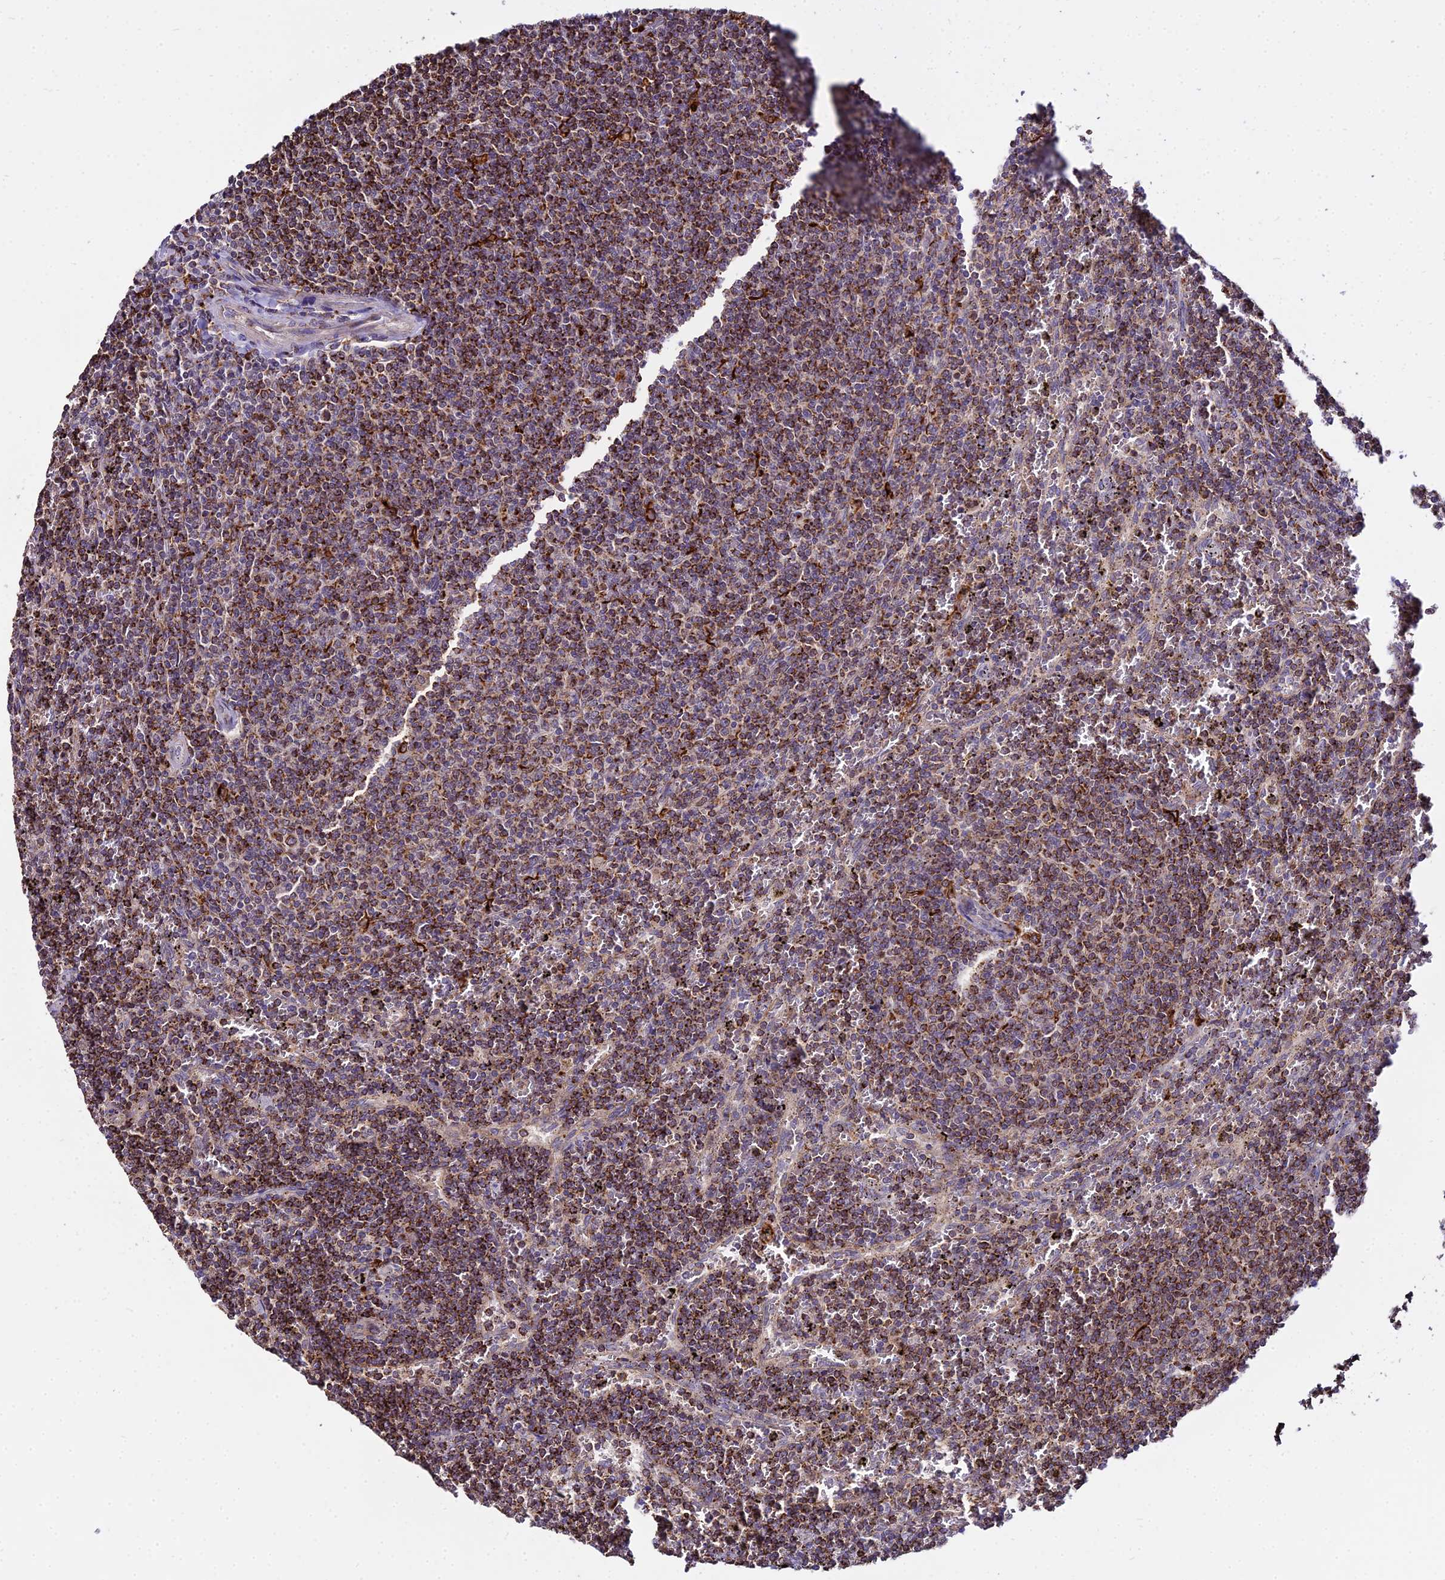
{"staining": {"intensity": "strong", "quantity": ">75%", "location": "cytoplasmic/membranous"}, "tissue": "lymphoma", "cell_type": "Tumor cells", "image_type": "cancer", "snomed": [{"axis": "morphology", "description": "Malignant lymphoma, non-Hodgkin's type, Low grade"}, {"axis": "topography", "description": "Spleen"}], "caption": "A brown stain shows strong cytoplasmic/membranous staining of a protein in lymphoma tumor cells.", "gene": "PEX19", "patient": {"sex": "female", "age": 50}}